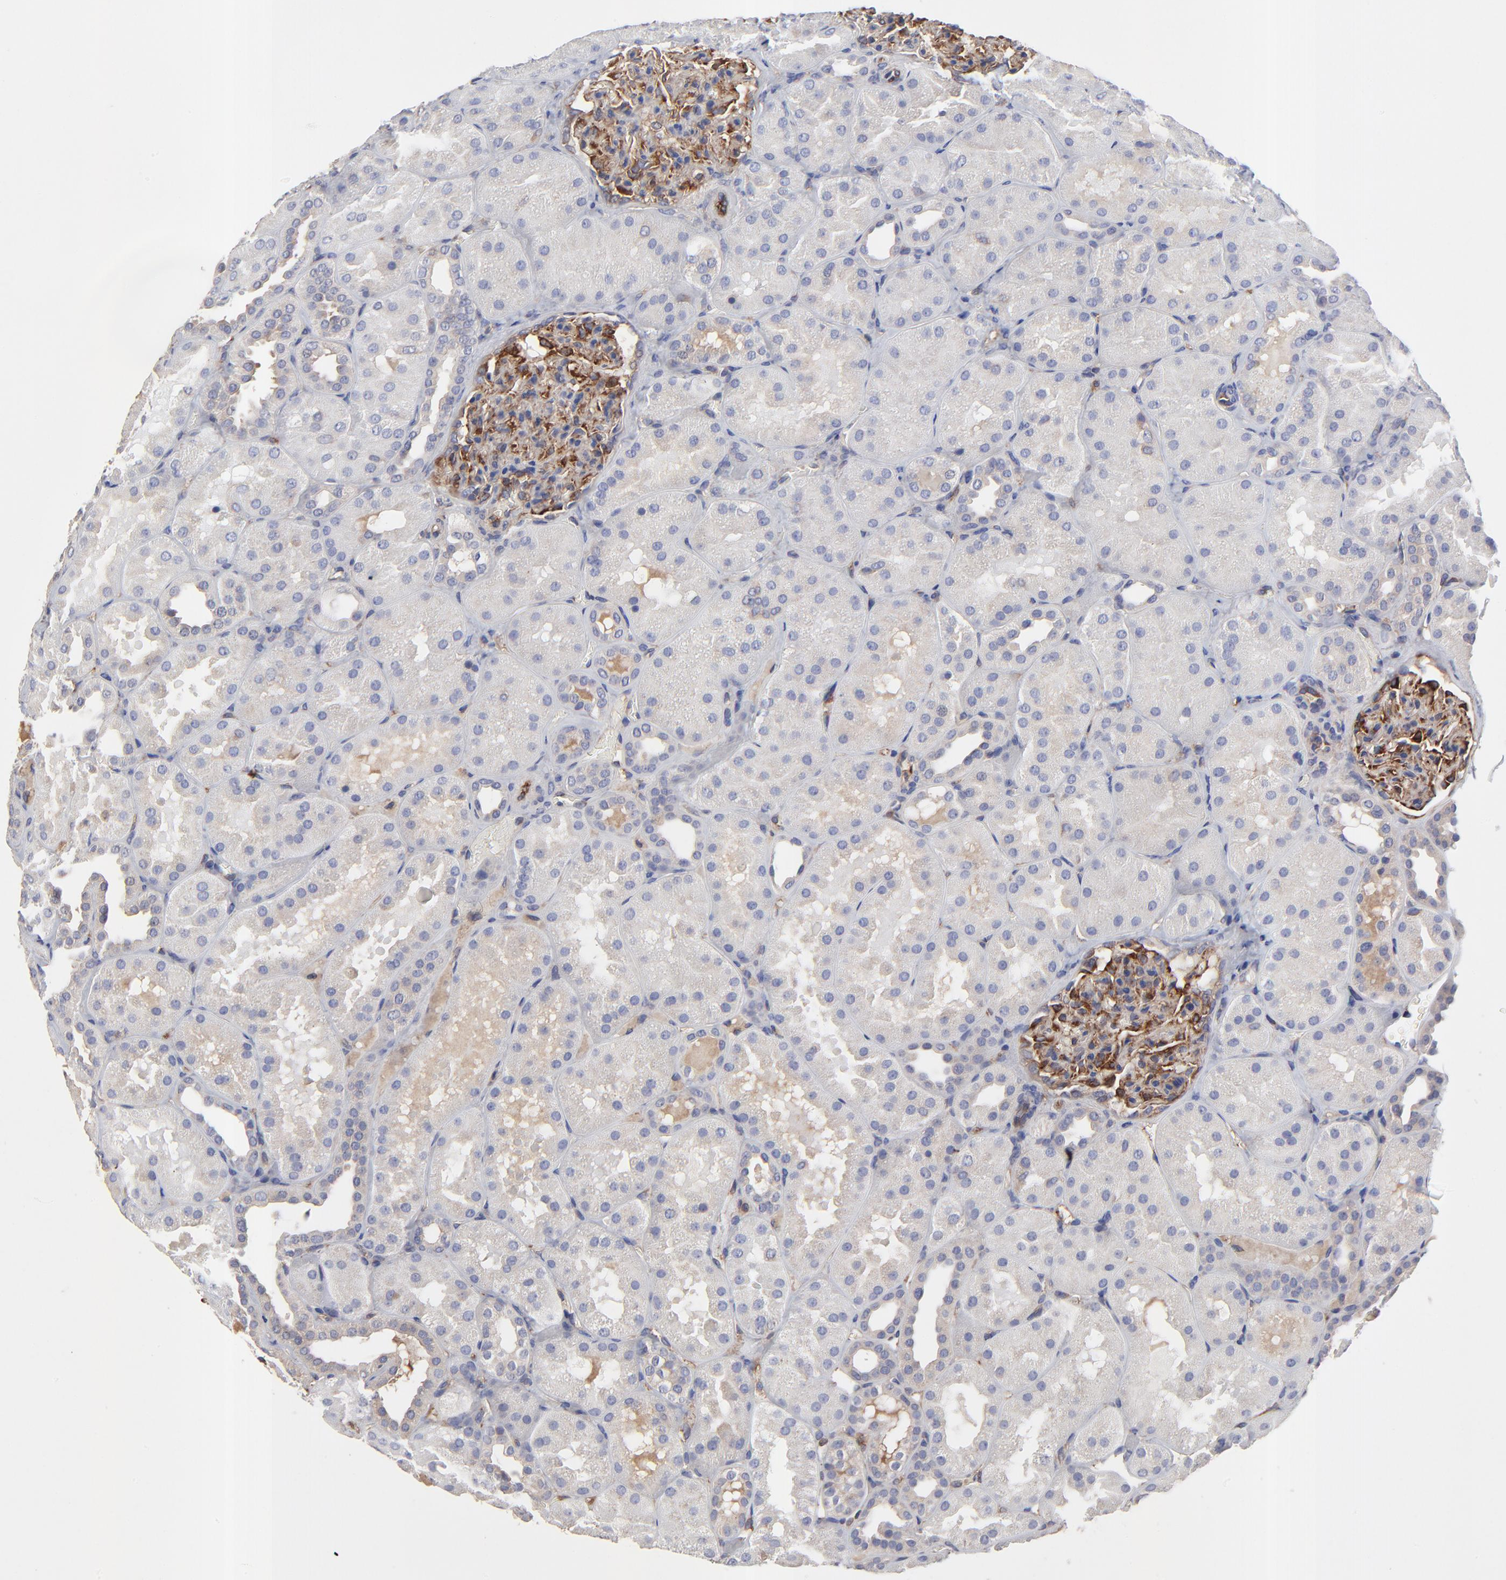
{"staining": {"intensity": "moderate", "quantity": ">75%", "location": "cytoplasmic/membranous"}, "tissue": "kidney", "cell_type": "Cells in glomeruli", "image_type": "normal", "snomed": [{"axis": "morphology", "description": "Normal tissue, NOS"}, {"axis": "topography", "description": "Kidney"}], "caption": "This image reveals IHC staining of unremarkable kidney, with medium moderate cytoplasmic/membranous expression in approximately >75% of cells in glomeruli.", "gene": "SULF2", "patient": {"sex": "male", "age": 28}}